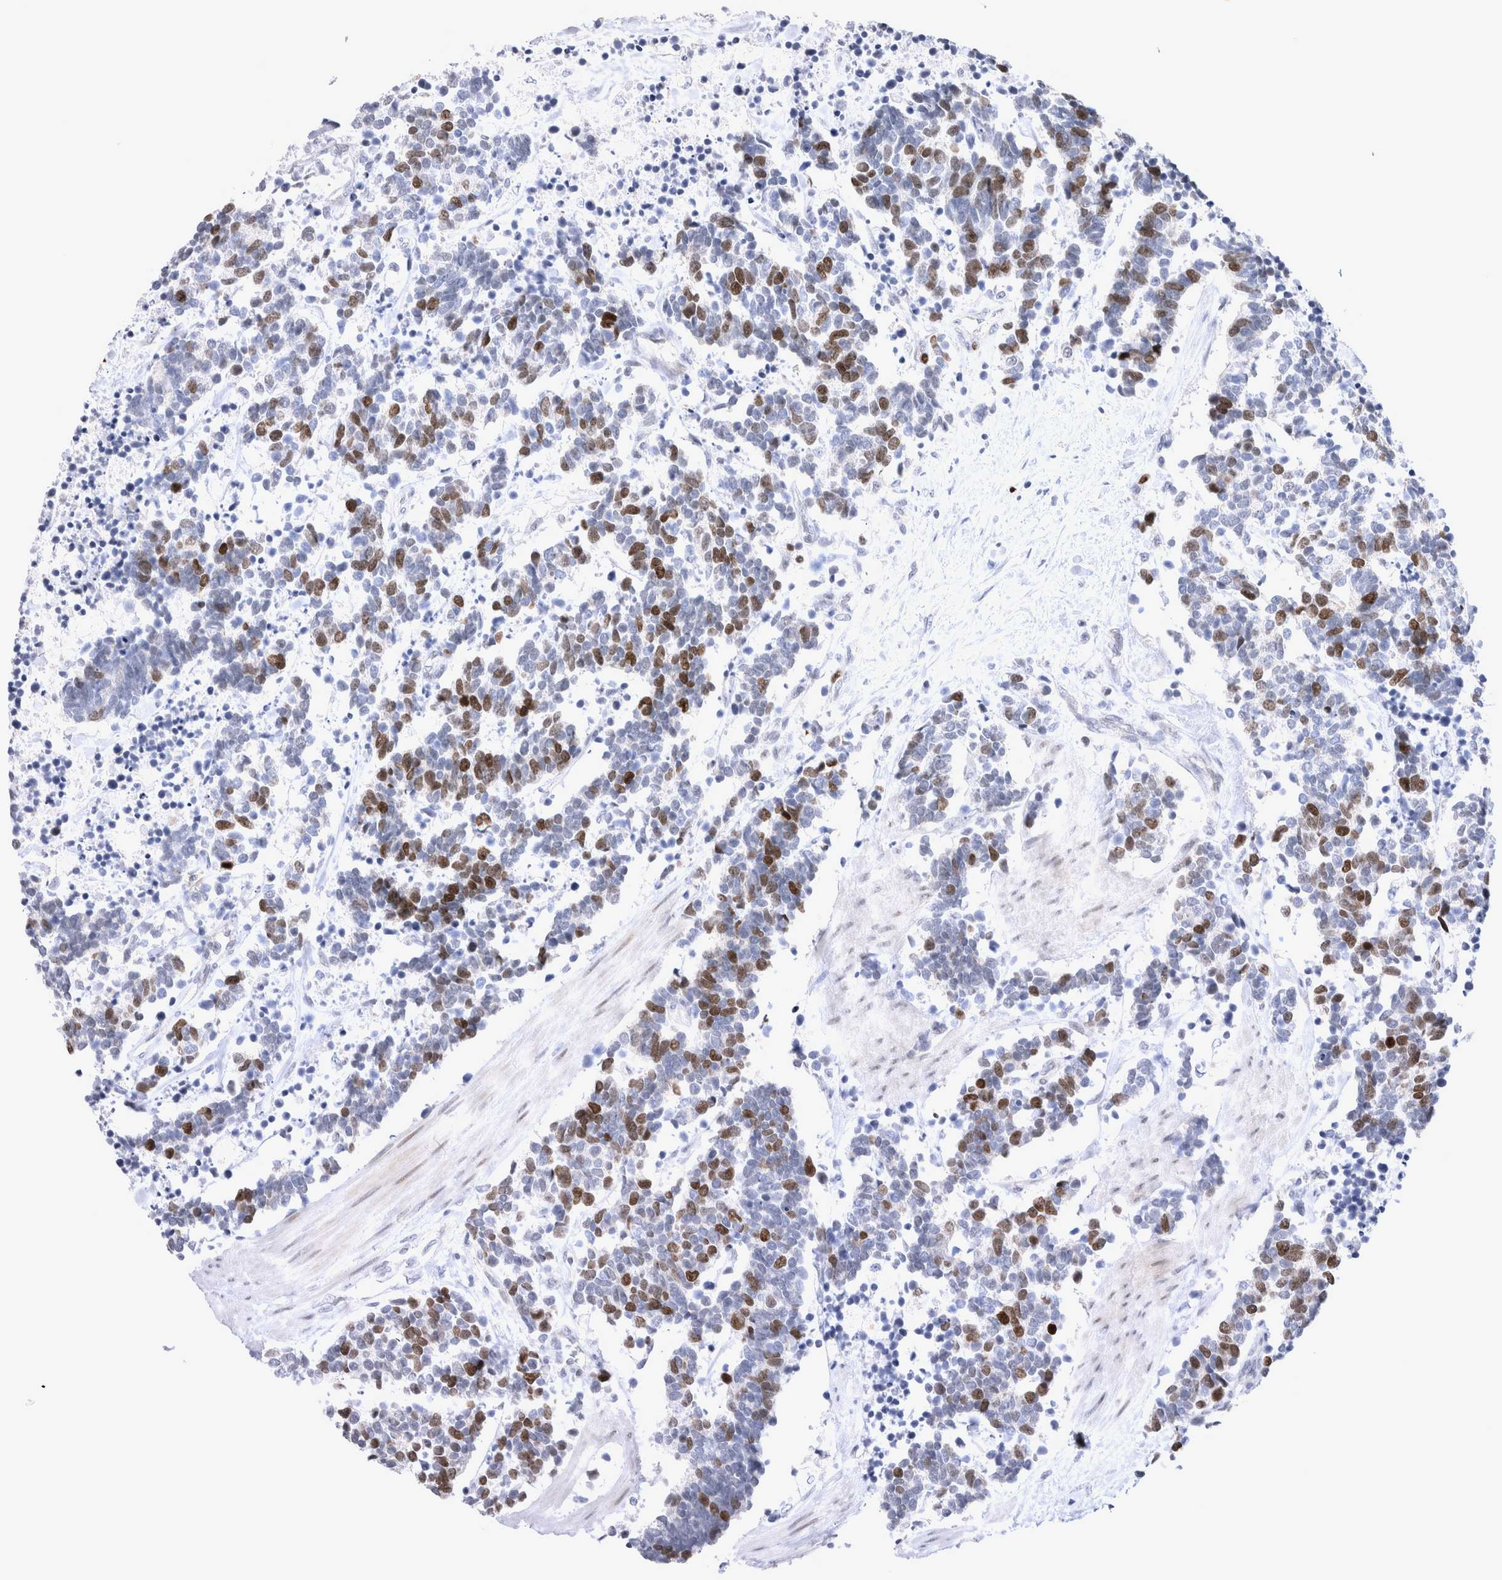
{"staining": {"intensity": "moderate", "quantity": "25%-75%", "location": "nuclear"}, "tissue": "carcinoid", "cell_type": "Tumor cells", "image_type": "cancer", "snomed": [{"axis": "morphology", "description": "Carcinoma, NOS"}, {"axis": "morphology", "description": "Carcinoid, malignant, NOS"}, {"axis": "topography", "description": "Urinary bladder"}], "caption": "Tumor cells exhibit medium levels of moderate nuclear positivity in approximately 25%-75% of cells in human carcinoma.", "gene": "KIF18B", "patient": {"sex": "male", "age": 57}}